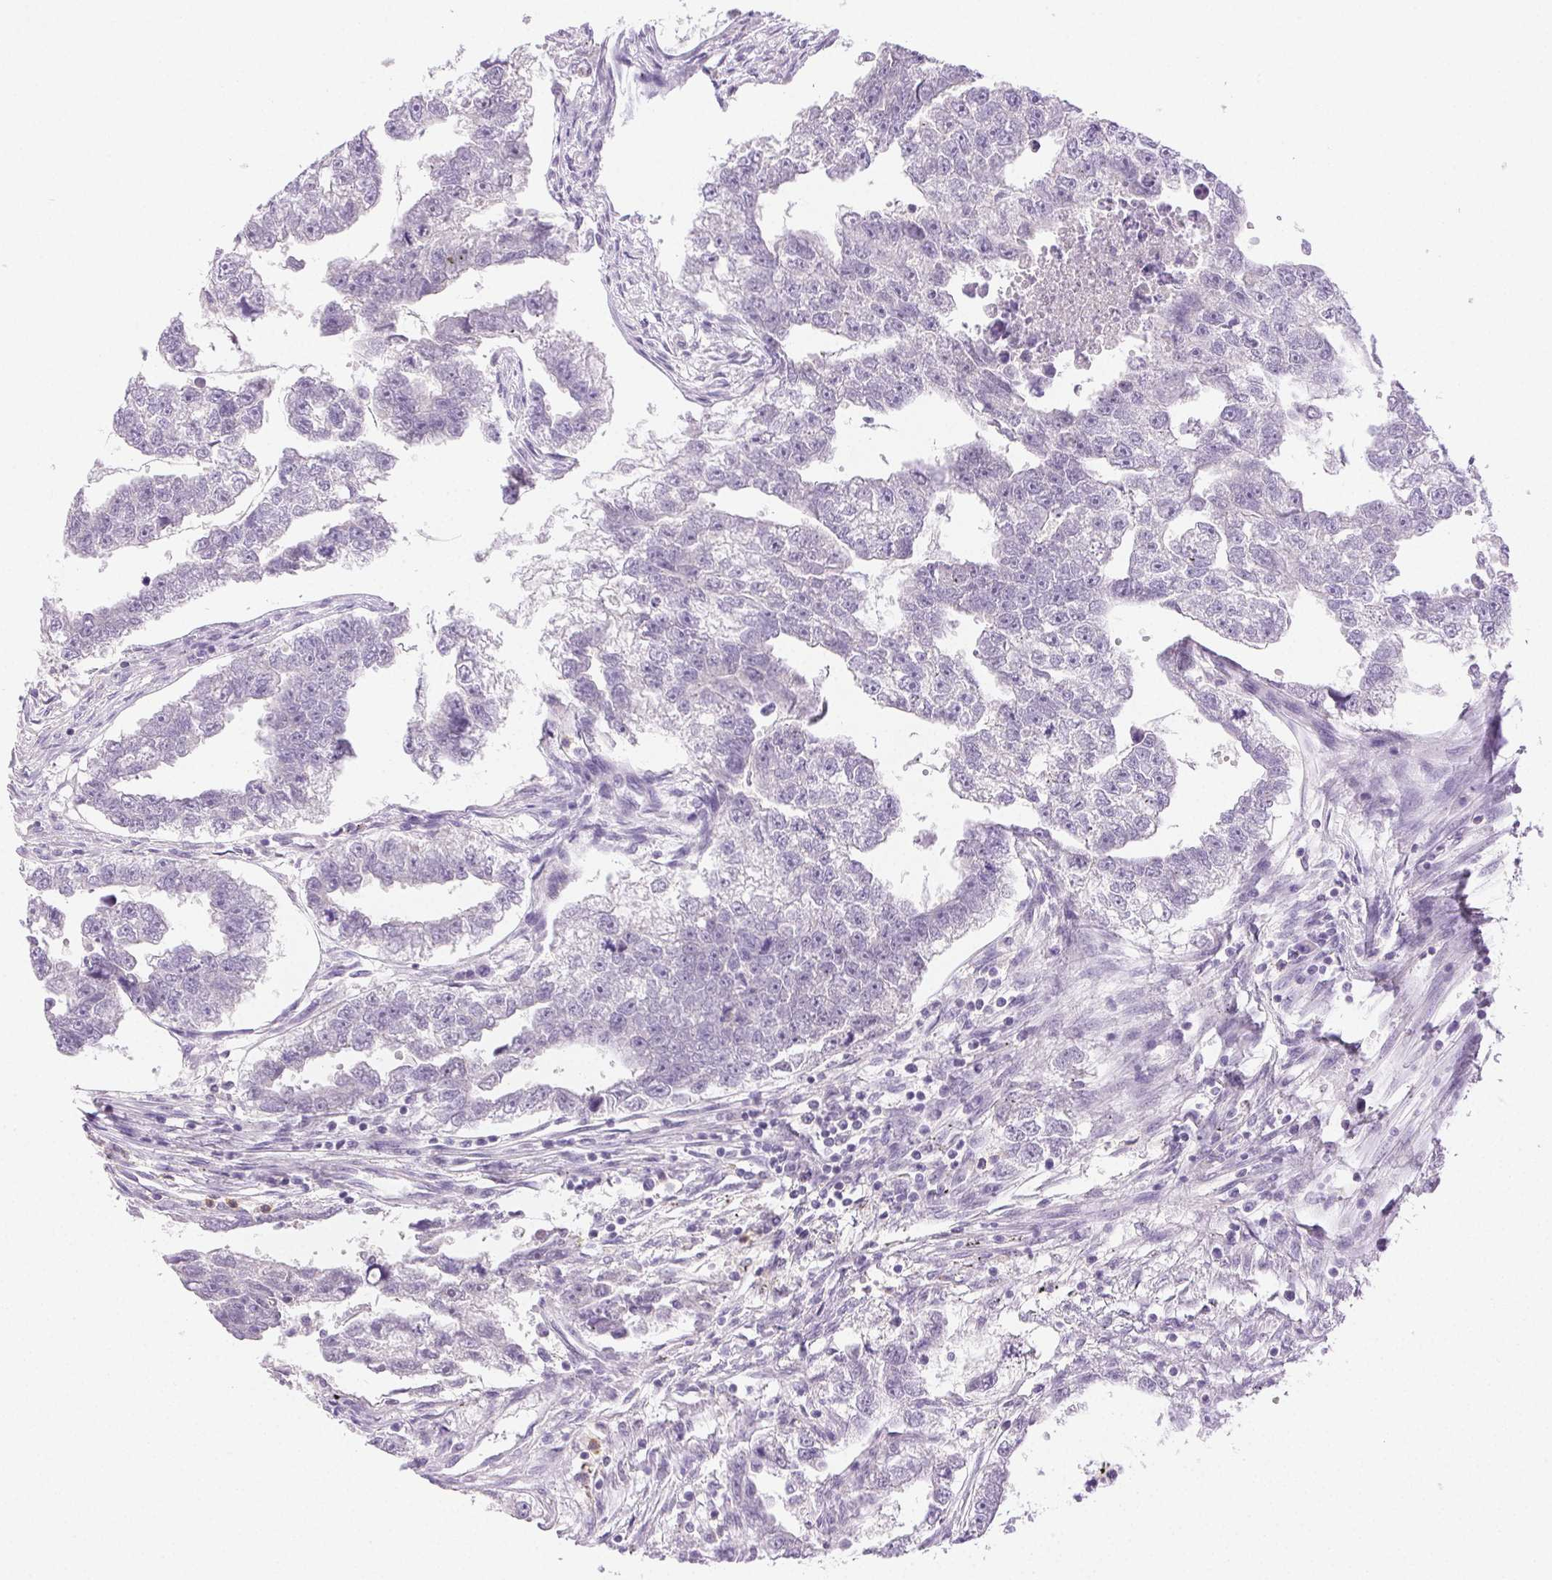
{"staining": {"intensity": "negative", "quantity": "none", "location": "none"}, "tissue": "testis cancer", "cell_type": "Tumor cells", "image_type": "cancer", "snomed": [{"axis": "morphology", "description": "Carcinoma, Embryonal, NOS"}, {"axis": "morphology", "description": "Teratoma, malignant, NOS"}, {"axis": "topography", "description": "Testis"}], "caption": "Tumor cells show no significant protein positivity in testis cancer.", "gene": "EMX2", "patient": {"sex": "male", "age": 44}}